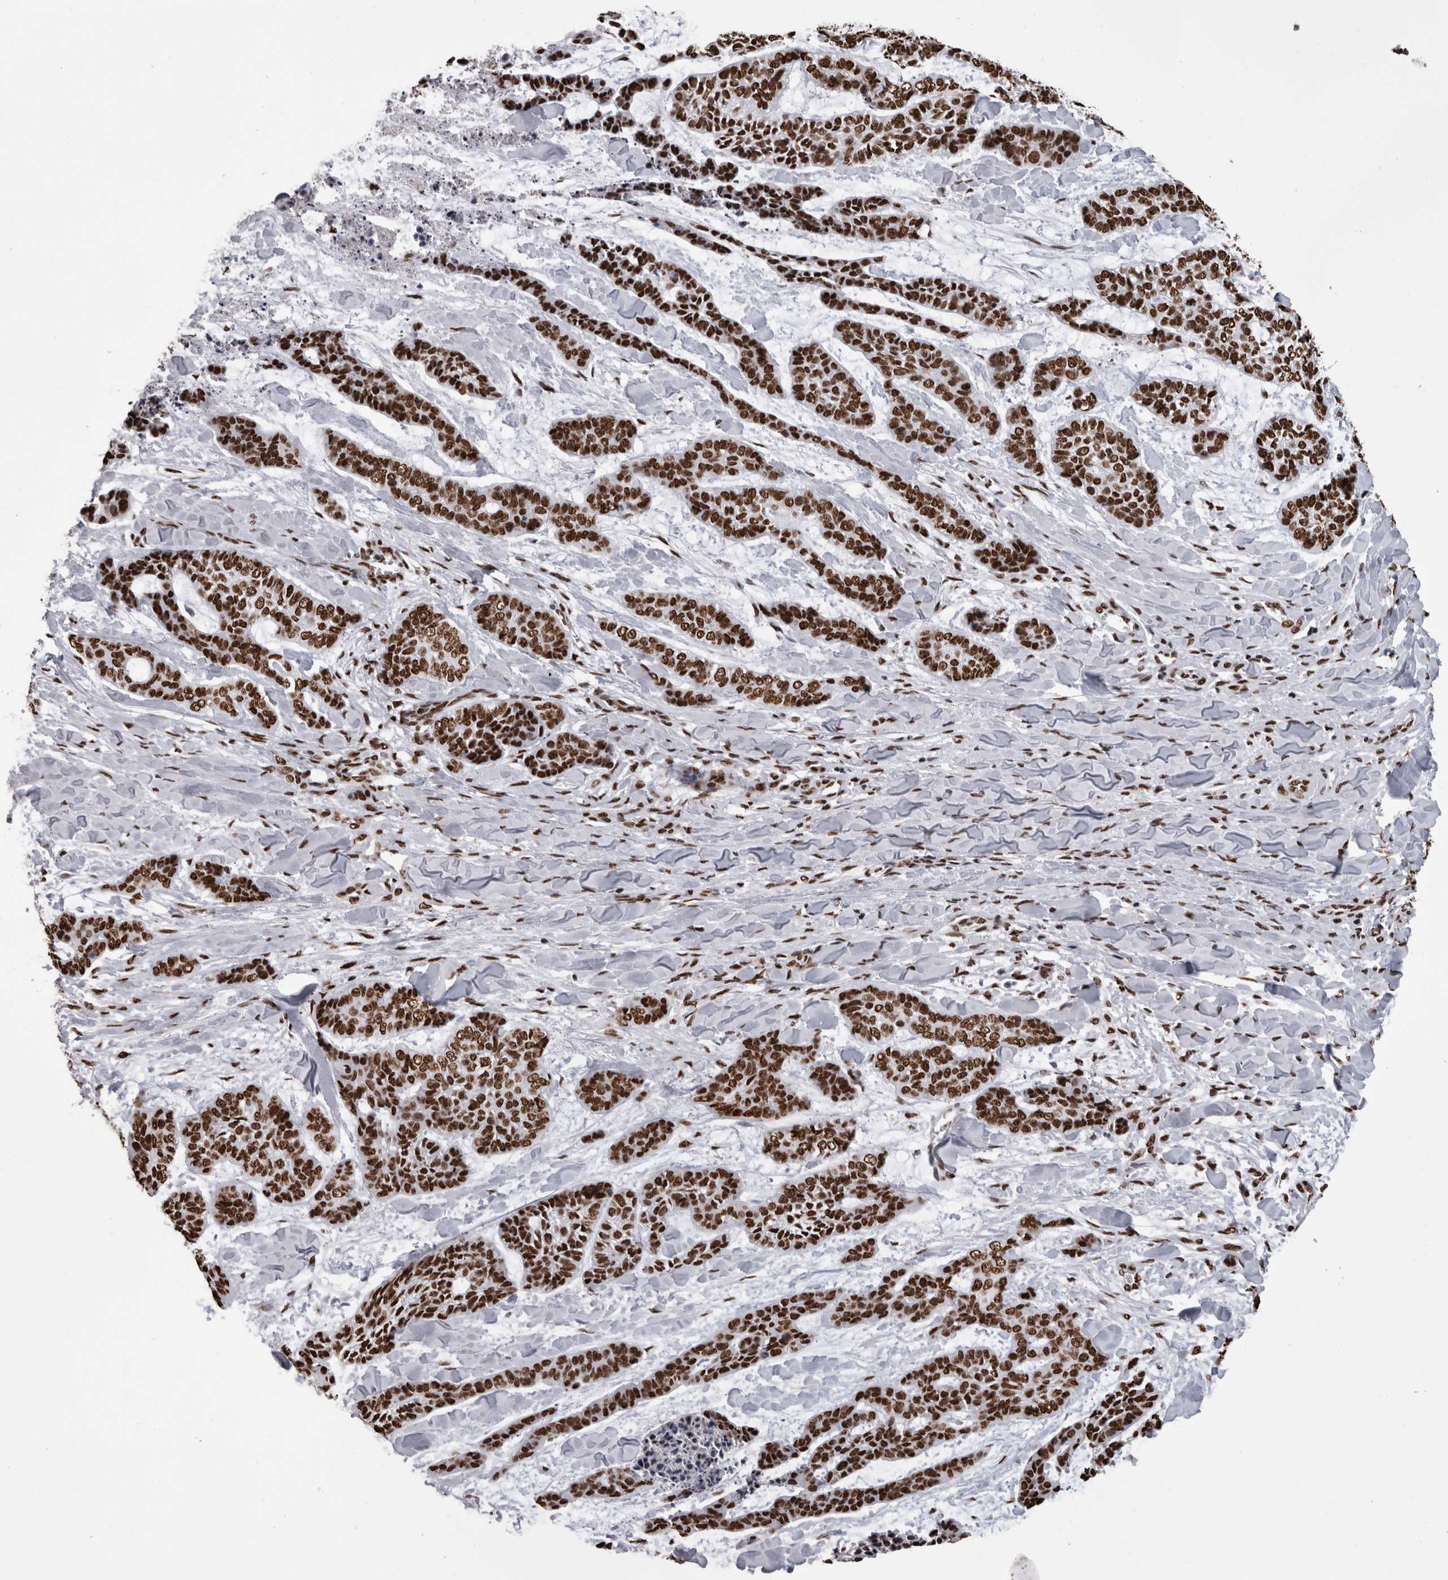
{"staining": {"intensity": "strong", "quantity": ">75%", "location": "nuclear"}, "tissue": "skin cancer", "cell_type": "Tumor cells", "image_type": "cancer", "snomed": [{"axis": "morphology", "description": "Basal cell carcinoma"}, {"axis": "topography", "description": "Skin"}], "caption": "Immunohistochemistry of human basal cell carcinoma (skin) displays high levels of strong nuclear staining in approximately >75% of tumor cells.", "gene": "HNRNPM", "patient": {"sex": "female", "age": 64}}